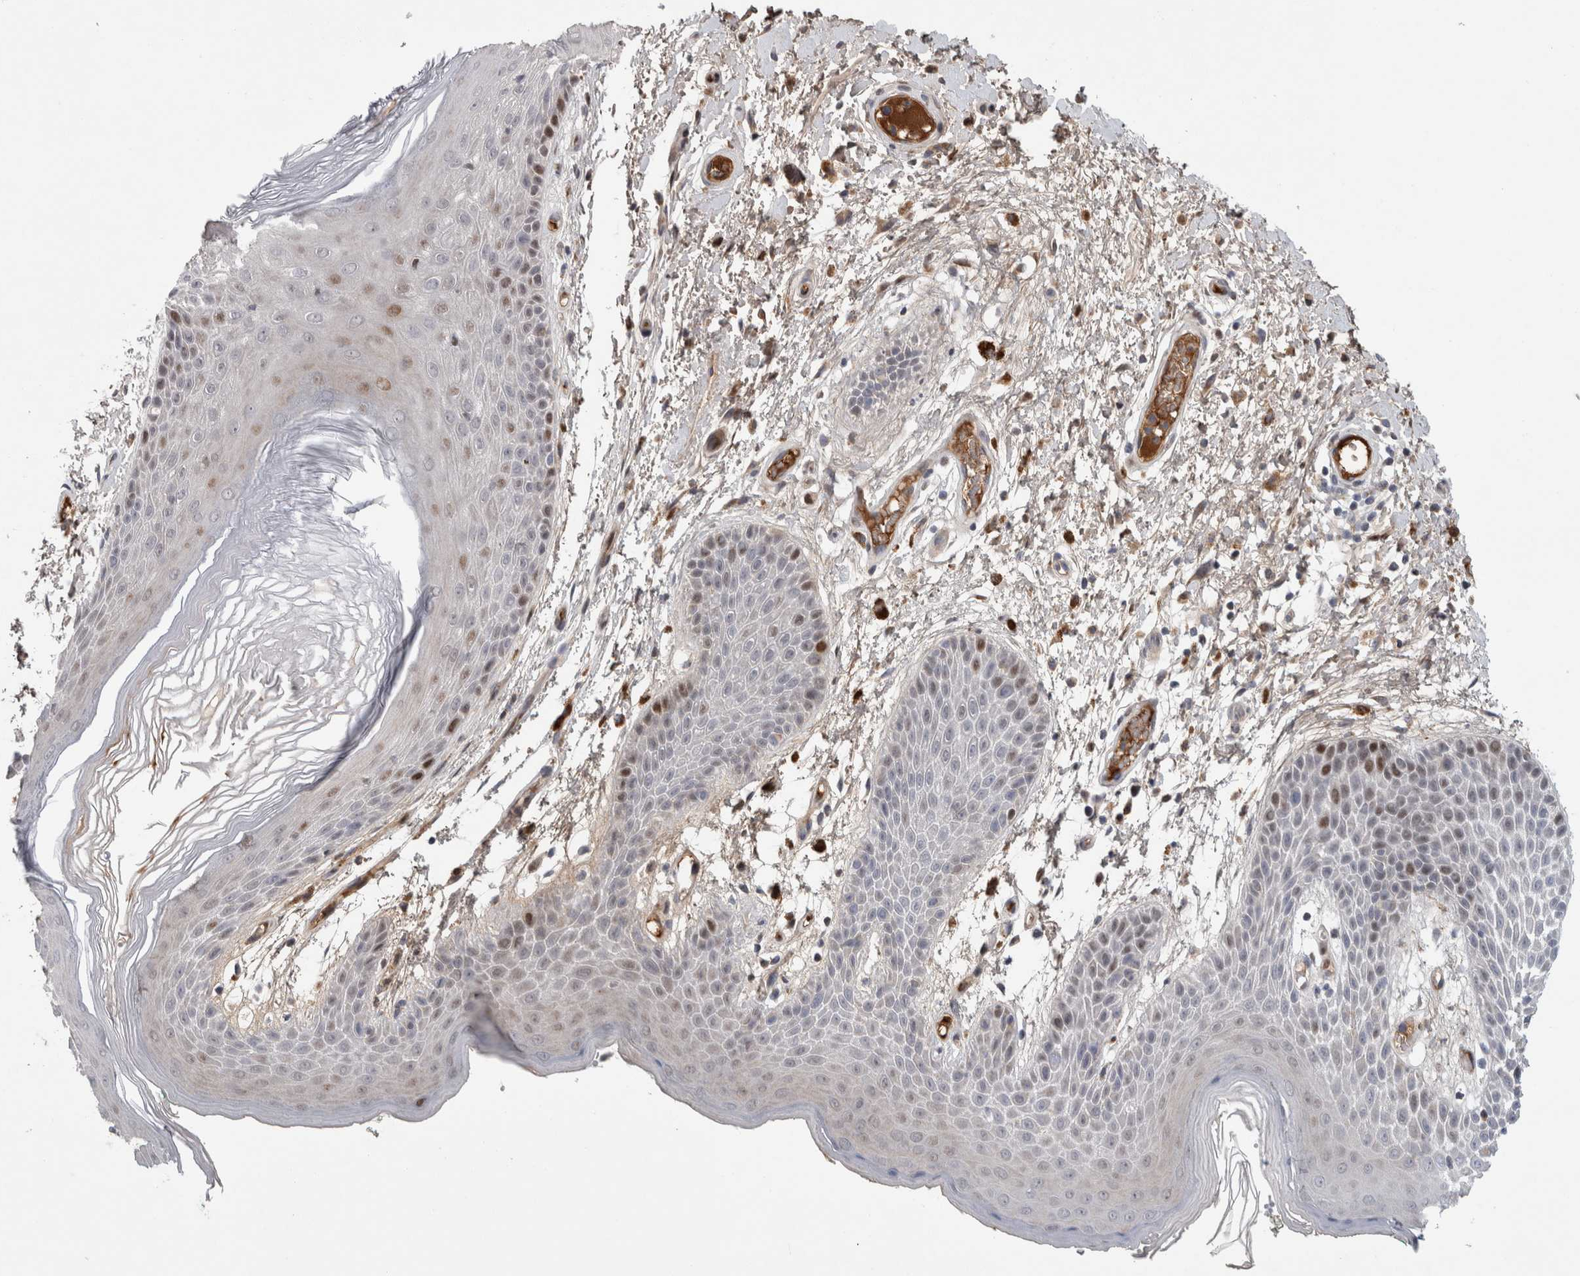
{"staining": {"intensity": "strong", "quantity": "<25%", "location": "nuclear"}, "tissue": "skin", "cell_type": "Epidermal cells", "image_type": "normal", "snomed": [{"axis": "morphology", "description": "Normal tissue, NOS"}, {"axis": "topography", "description": "Anal"}], "caption": "Strong nuclear protein positivity is present in about <25% of epidermal cells in skin. (Stains: DAB in brown, nuclei in blue, Microscopy: brightfield microscopy at high magnification).", "gene": "RBM48", "patient": {"sex": "male", "age": 74}}